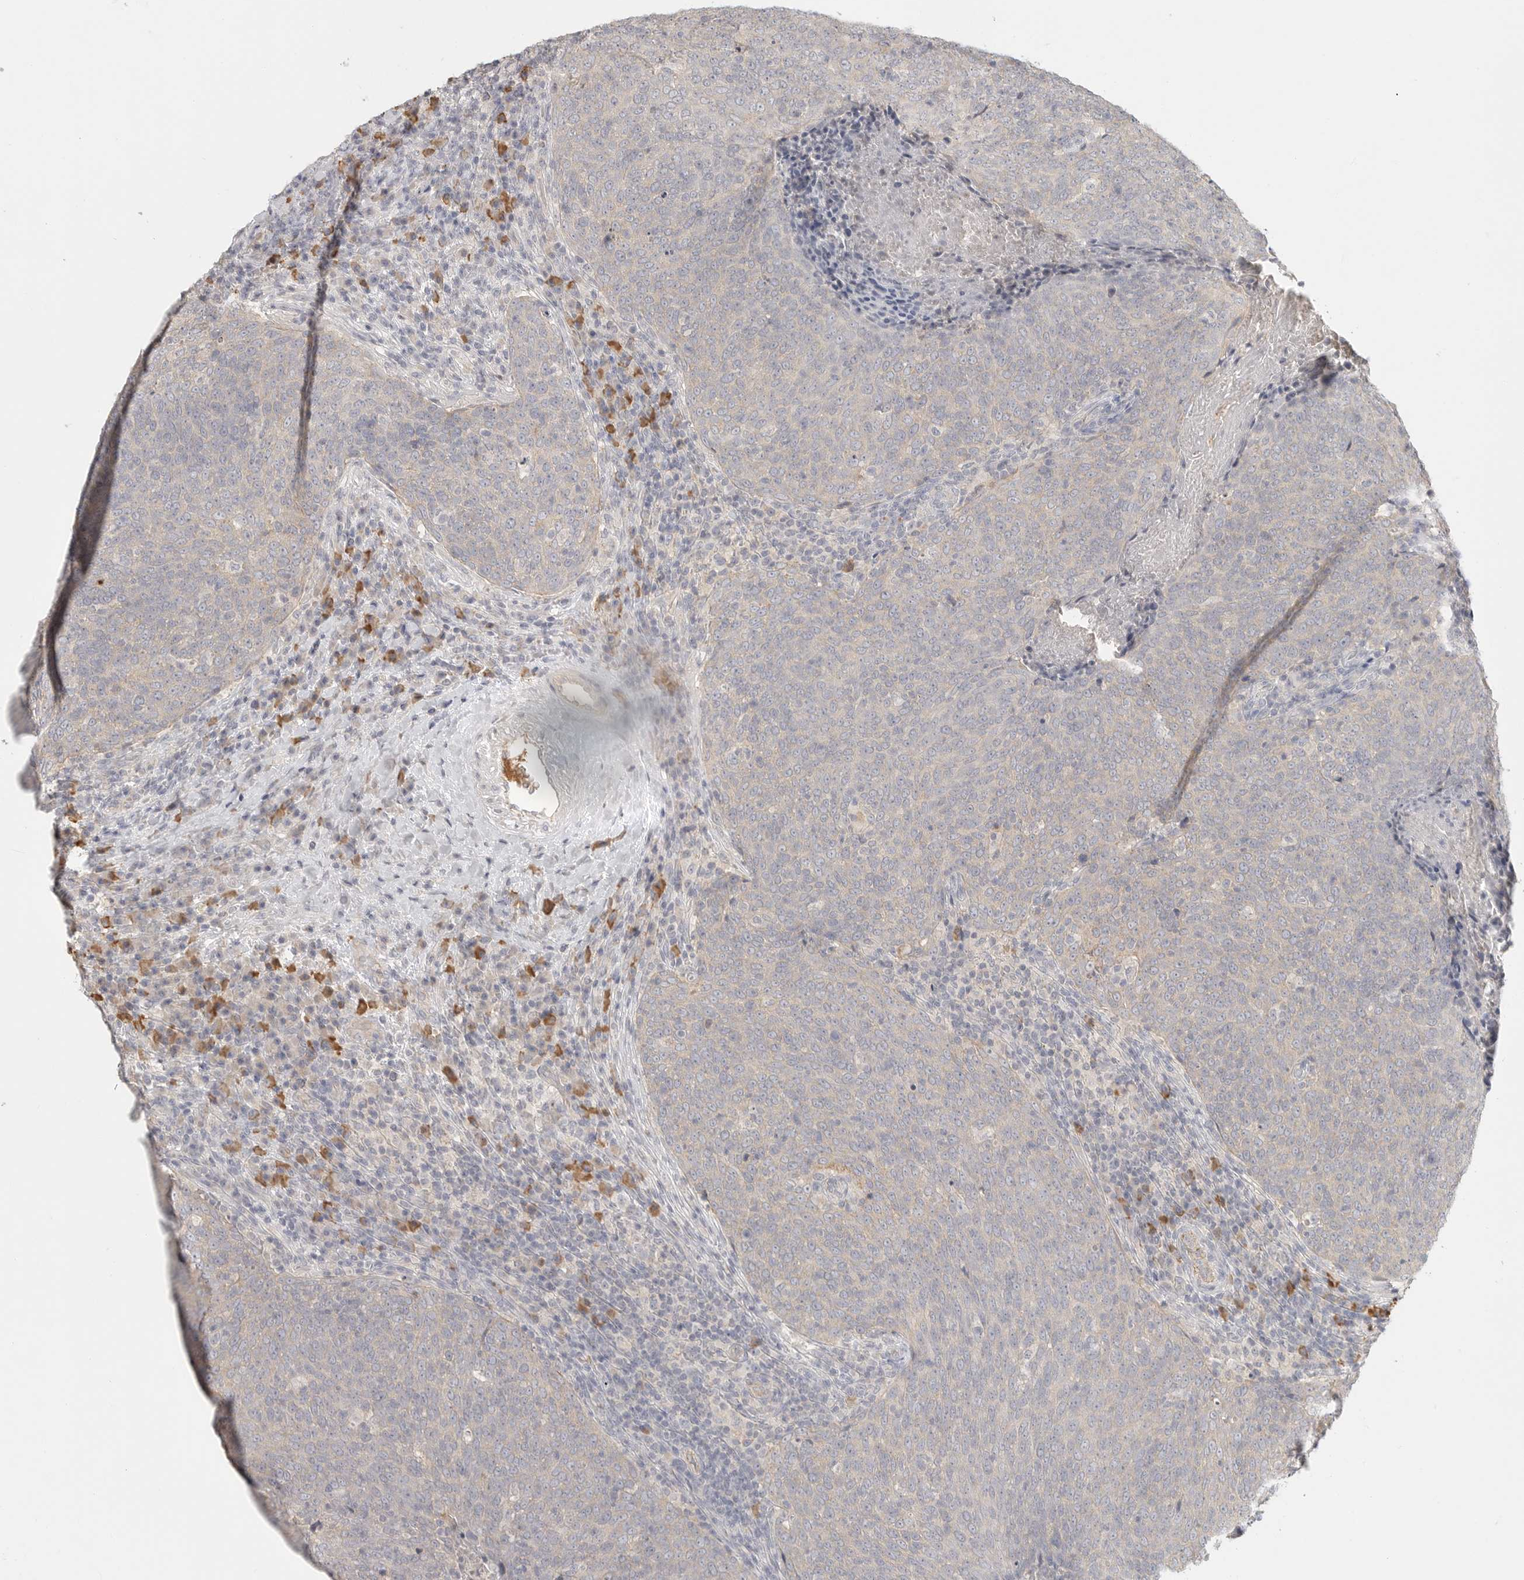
{"staining": {"intensity": "weak", "quantity": "25%-75%", "location": "cytoplasmic/membranous"}, "tissue": "head and neck cancer", "cell_type": "Tumor cells", "image_type": "cancer", "snomed": [{"axis": "morphology", "description": "Squamous cell carcinoma, NOS"}, {"axis": "morphology", "description": "Squamous cell carcinoma, metastatic, NOS"}, {"axis": "topography", "description": "Lymph node"}, {"axis": "topography", "description": "Head-Neck"}], "caption": "Approximately 25%-75% of tumor cells in squamous cell carcinoma (head and neck) reveal weak cytoplasmic/membranous protein positivity as visualized by brown immunohistochemical staining.", "gene": "SLC25A36", "patient": {"sex": "male", "age": 62}}